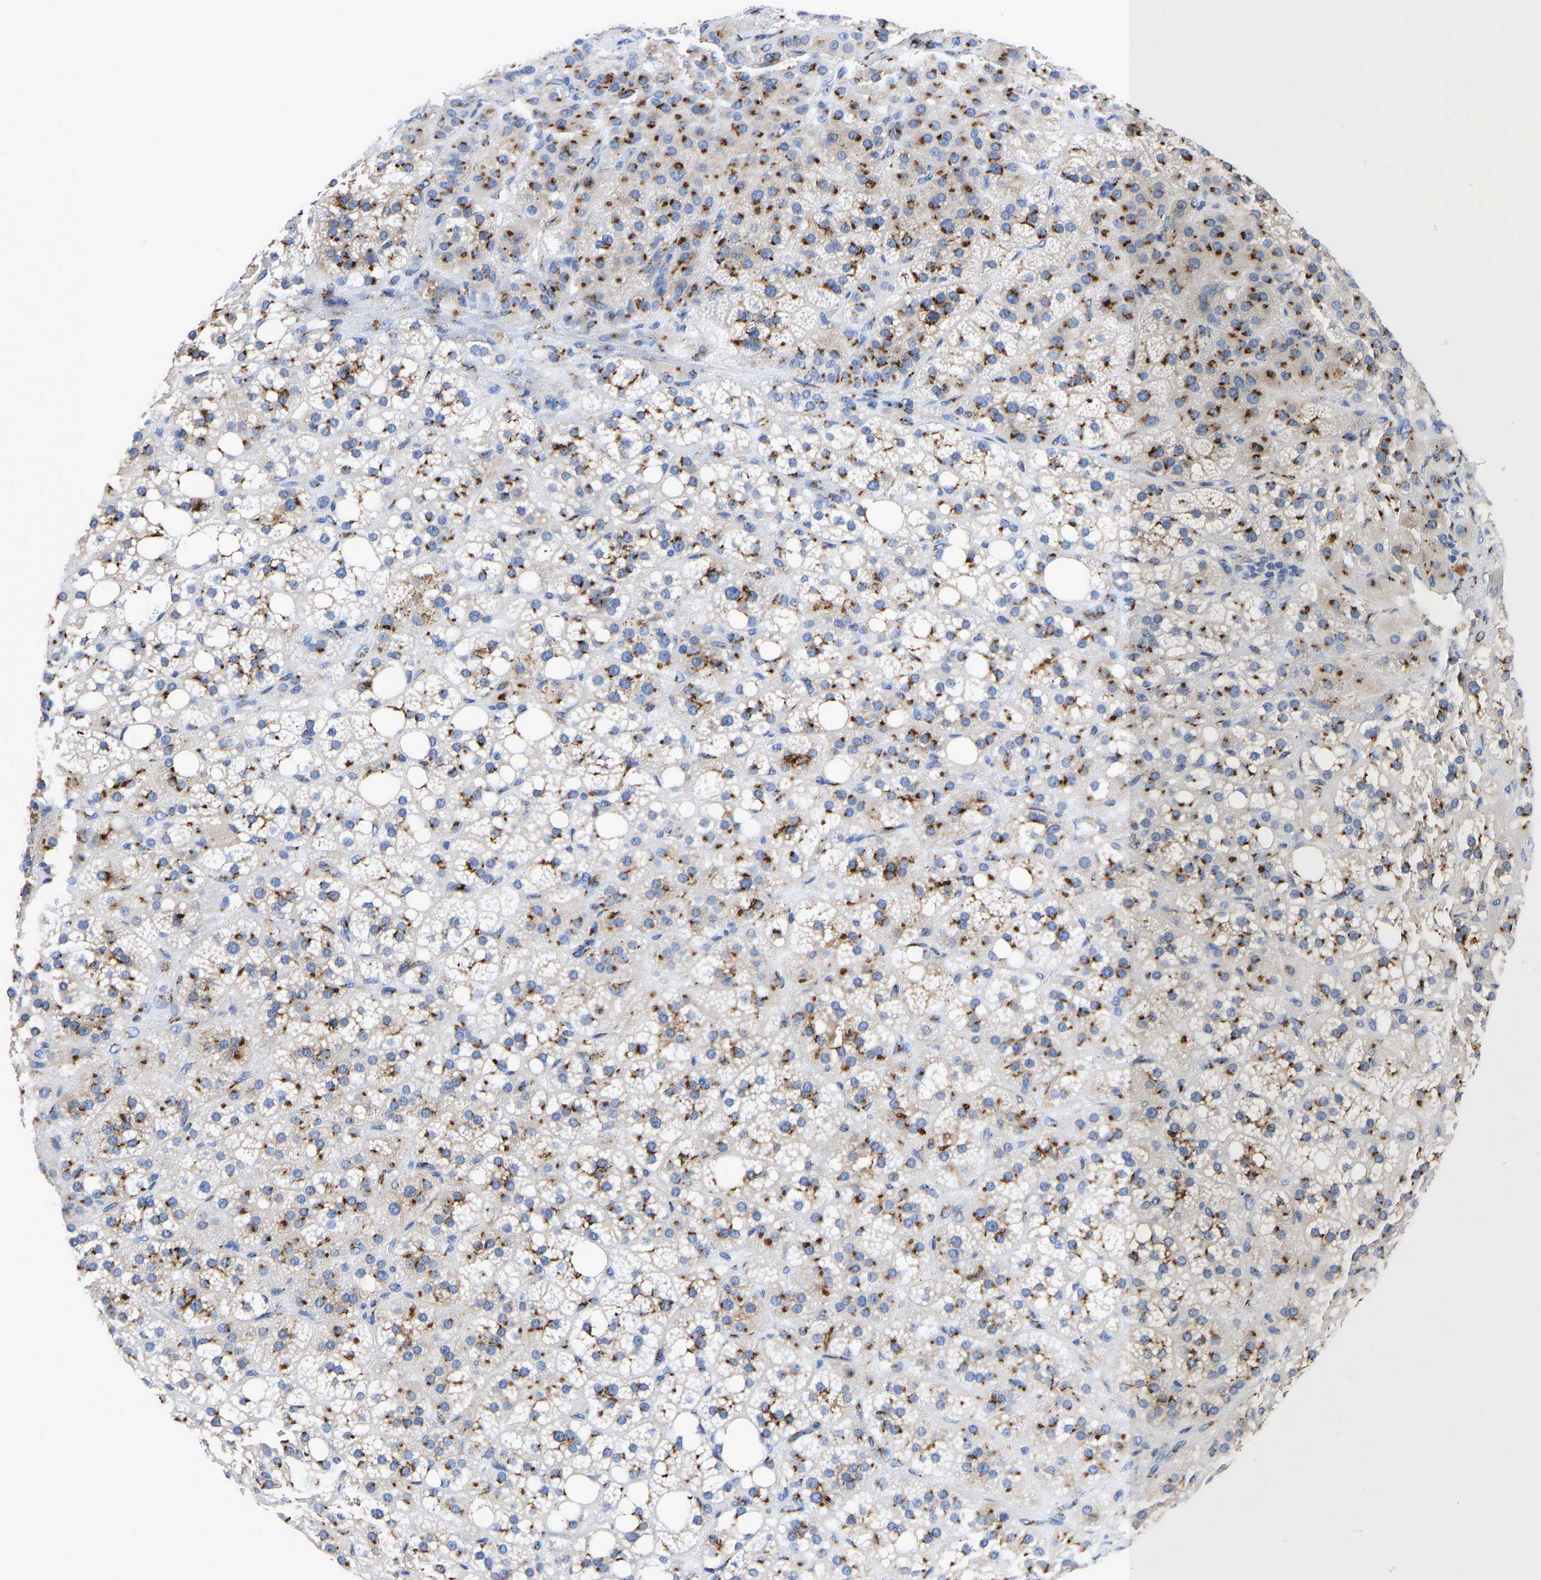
{"staining": {"intensity": "strong", "quantity": ">75%", "location": "cytoplasmic/membranous"}, "tissue": "adrenal gland", "cell_type": "Glandular cells", "image_type": "normal", "snomed": [{"axis": "morphology", "description": "Normal tissue, NOS"}, {"axis": "topography", "description": "Adrenal gland"}], "caption": "A high-resolution image shows immunohistochemistry (IHC) staining of benign adrenal gland, which shows strong cytoplasmic/membranous staining in about >75% of glandular cells. Using DAB (brown) and hematoxylin (blue) stains, captured at high magnification using brightfield microscopy.", "gene": "TMEM87A", "patient": {"sex": "female", "age": 59}}